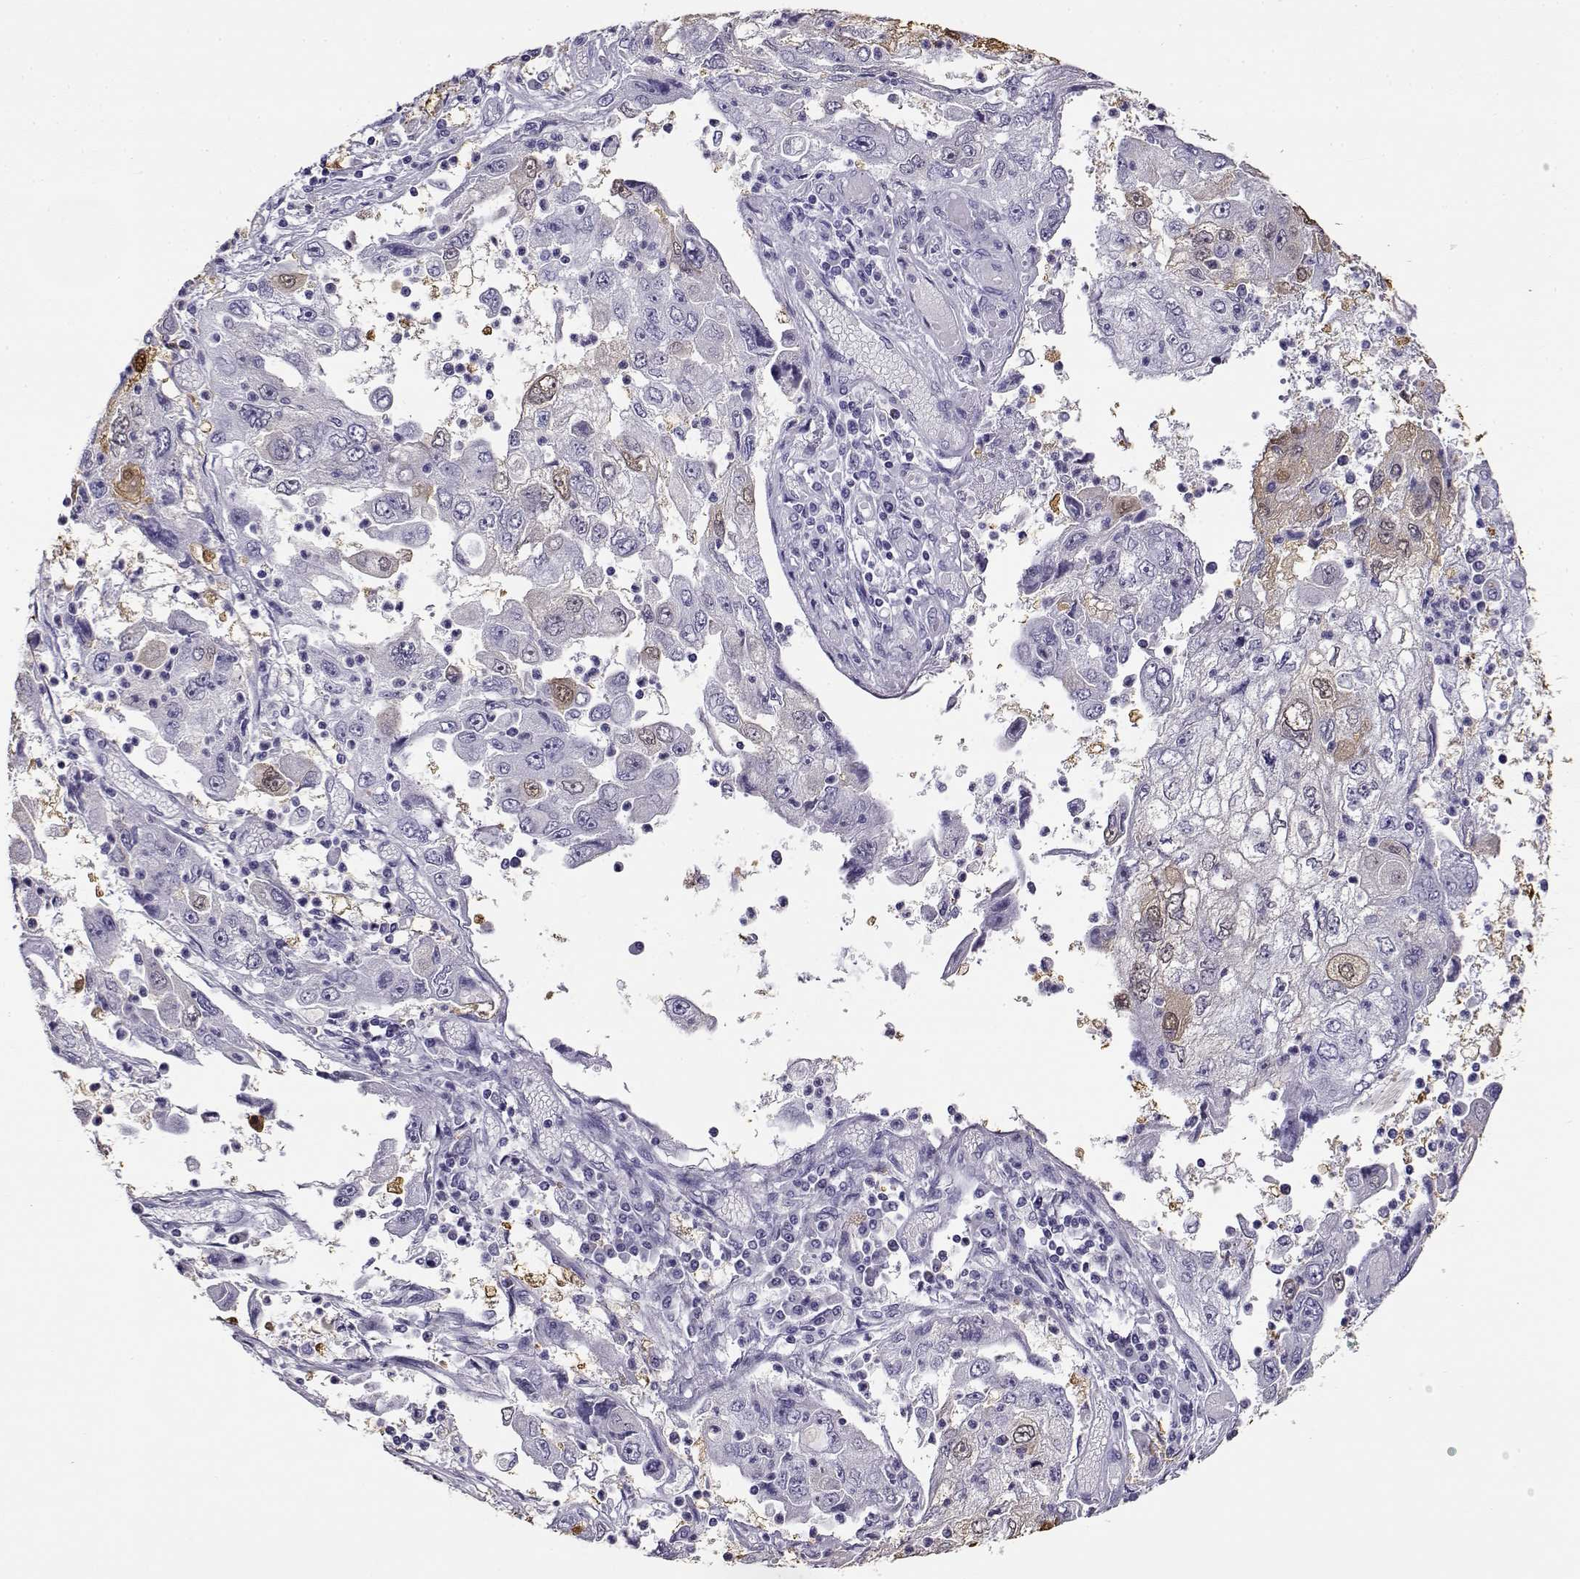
{"staining": {"intensity": "negative", "quantity": "none", "location": "none"}, "tissue": "cervical cancer", "cell_type": "Tumor cells", "image_type": "cancer", "snomed": [{"axis": "morphology", "description": "Squamous cell carcinoma, NOS"}, {"axis": "topography", "description": "Cervix"}], "caption": "Histopathology image shows no protein expression in tumor cells of cervical squamous cell carcinoma tissue.", "gene": "CABS1", "patient": {"sex": "female", "age": 36}}